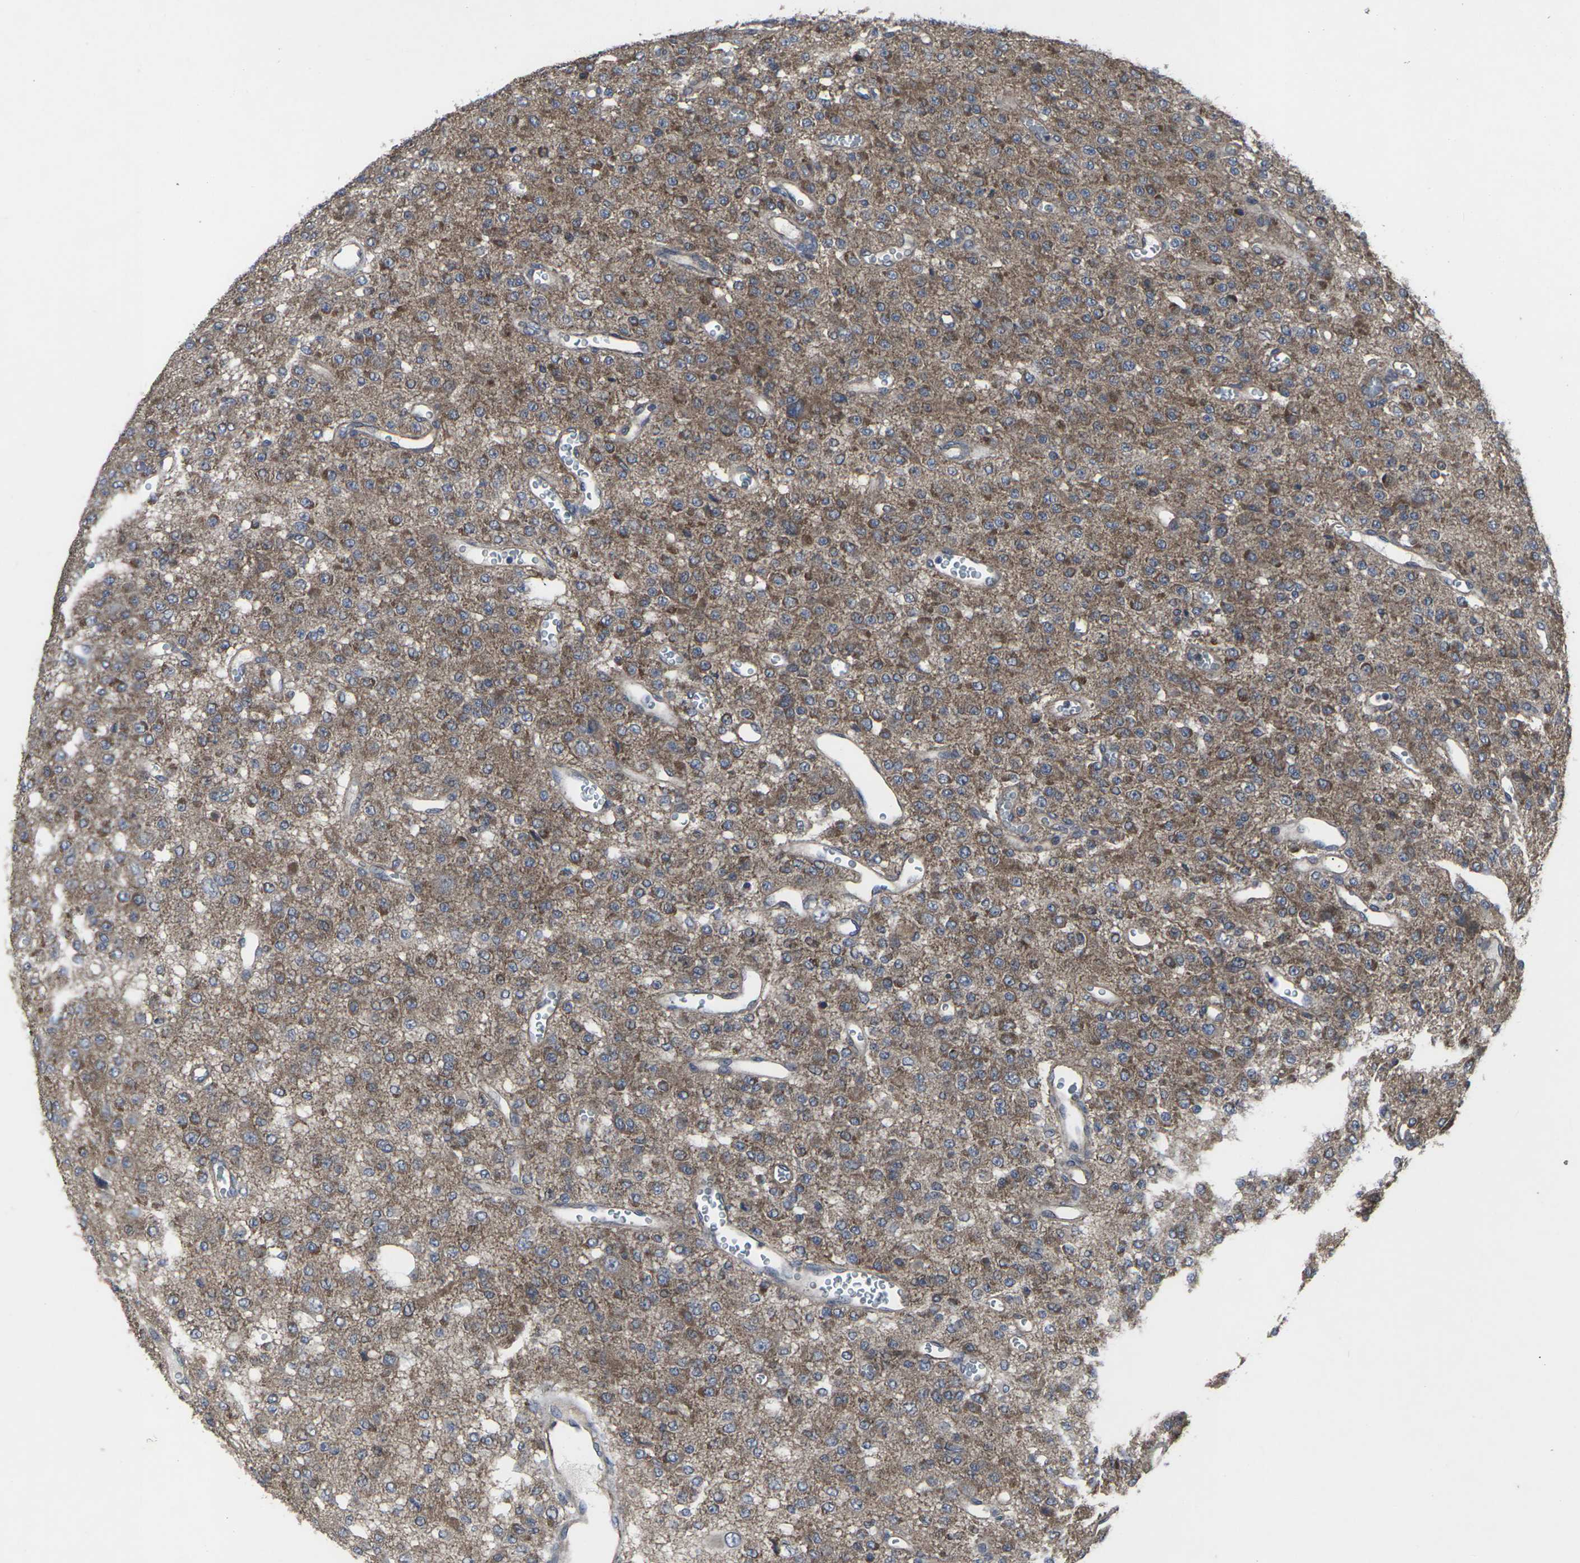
{"staining": {"intensity": "moderate", "quantity": ">75%", "location": "cytoplasmic/membranous"}, "tissue": "glioma", "cell_type": "Tumor cells", "image_type": "cancer", "snomed": [{"axis": "morphology", "description": "Glioma, malignant, Low grade"}, {"axis": "topography", "description": "Brain"}], "caption": "Protein positivity by IHC displays moderate cytoplasmic/membranous staining in about >75% of tumor cells in low-grade glioma (malignant). (DAB IHC with brightfield microscopy, high magnification).", "gene": "MAPKAPK2", "patient": {"sex": "male", "age": 38}}